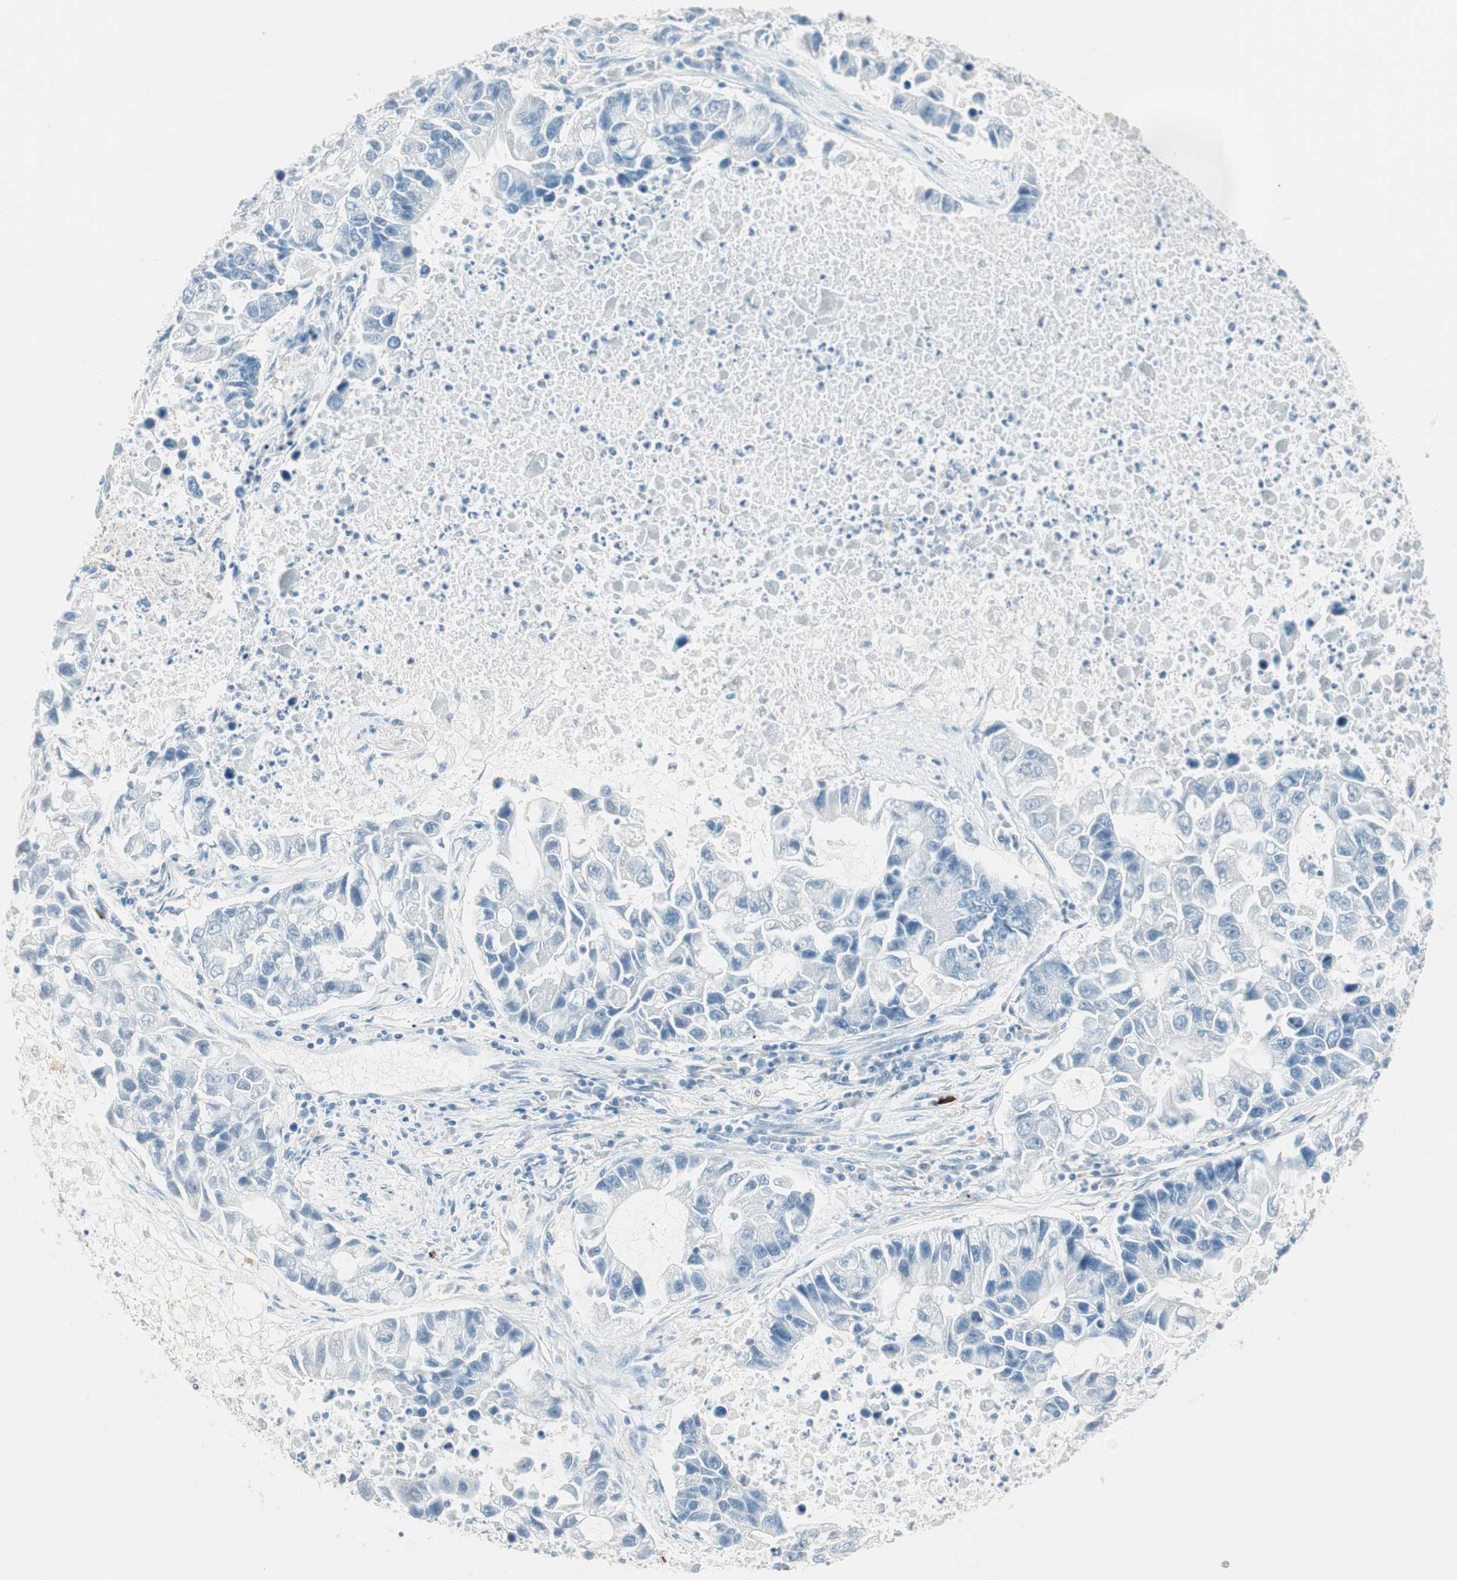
{"staining": {"intensity": "negative", "quantity": "none", "location": "none"}, "tissue": "lung cancer", "cell_type": "Tumor cells", "image_type": "cancer", "snomed": [{"axis": "morphology", "description": "Adenocarcinoma, NOS"}, {"axis": "topography", "description": "Lung"}], "caption": "Lung cancer (adenocarcinoma) stained for a protein using IHC reveals no staining tumor cells.", "gene": "HPGD", "patient": {"sex": "female", "age": 51}}